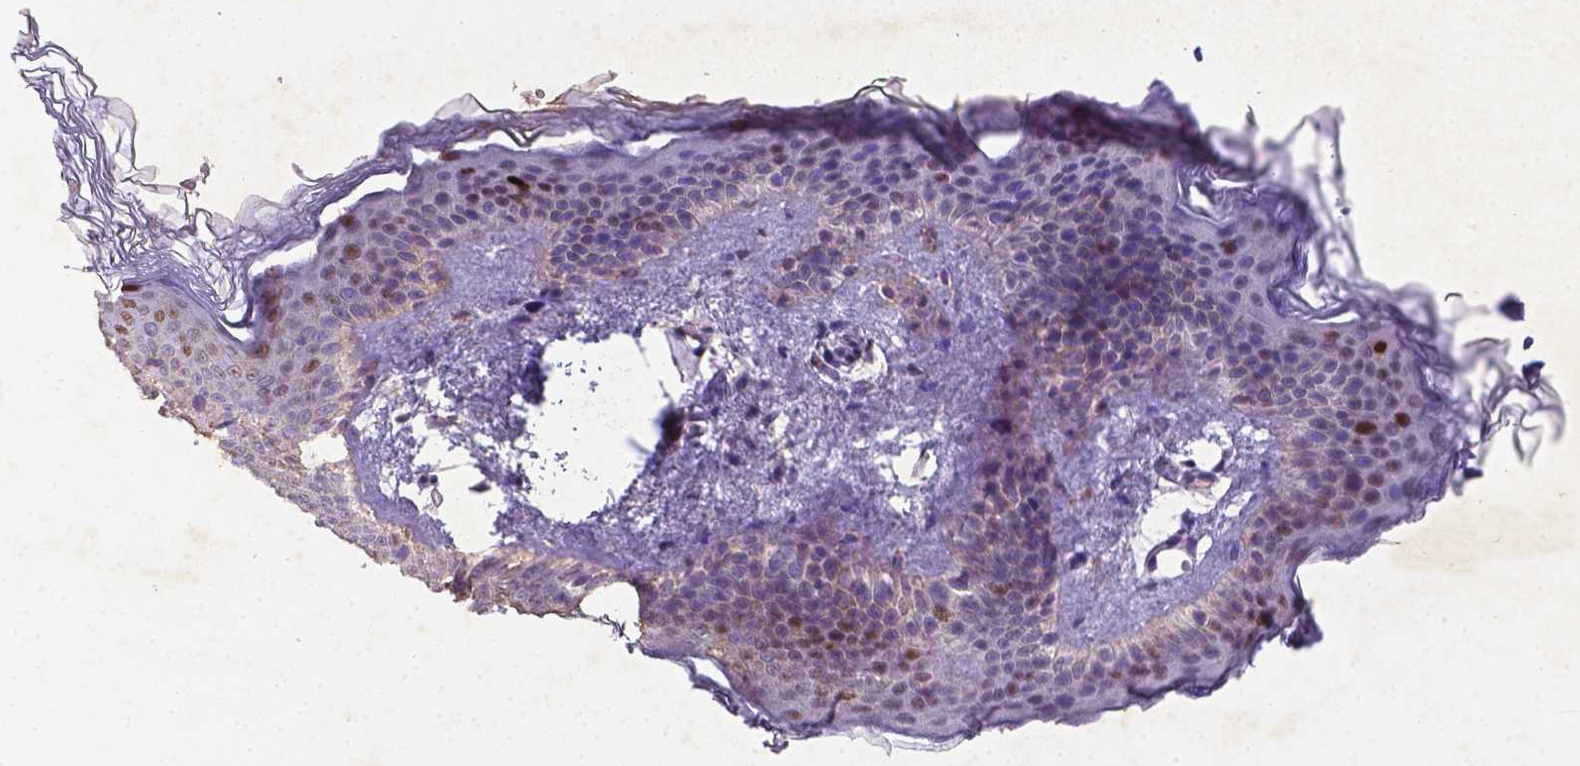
{"staining": {"intensity": "strong", "quantity": "<25%", "location": "nuclear"}, "tissue": "skin cancer", "cell_type": "Tumor cells", "image_type": "cancer", "snomed": [{"axis": "morphology", "description": "Normal tissue, NOS"}, {"axis": "morphology", "description": "Basal cell carcinoma"}, {"axis": "topography", "description": "Skin"}], "caption": "High-power microscopy captured an immunohistochemistry (IHC) image of skin basal cell carcinoma, revealing strong nuclear expression in about <25% of tumor cells.", "gene": "CDKN1A", "patient": {"sex": "male", "age": 46}}